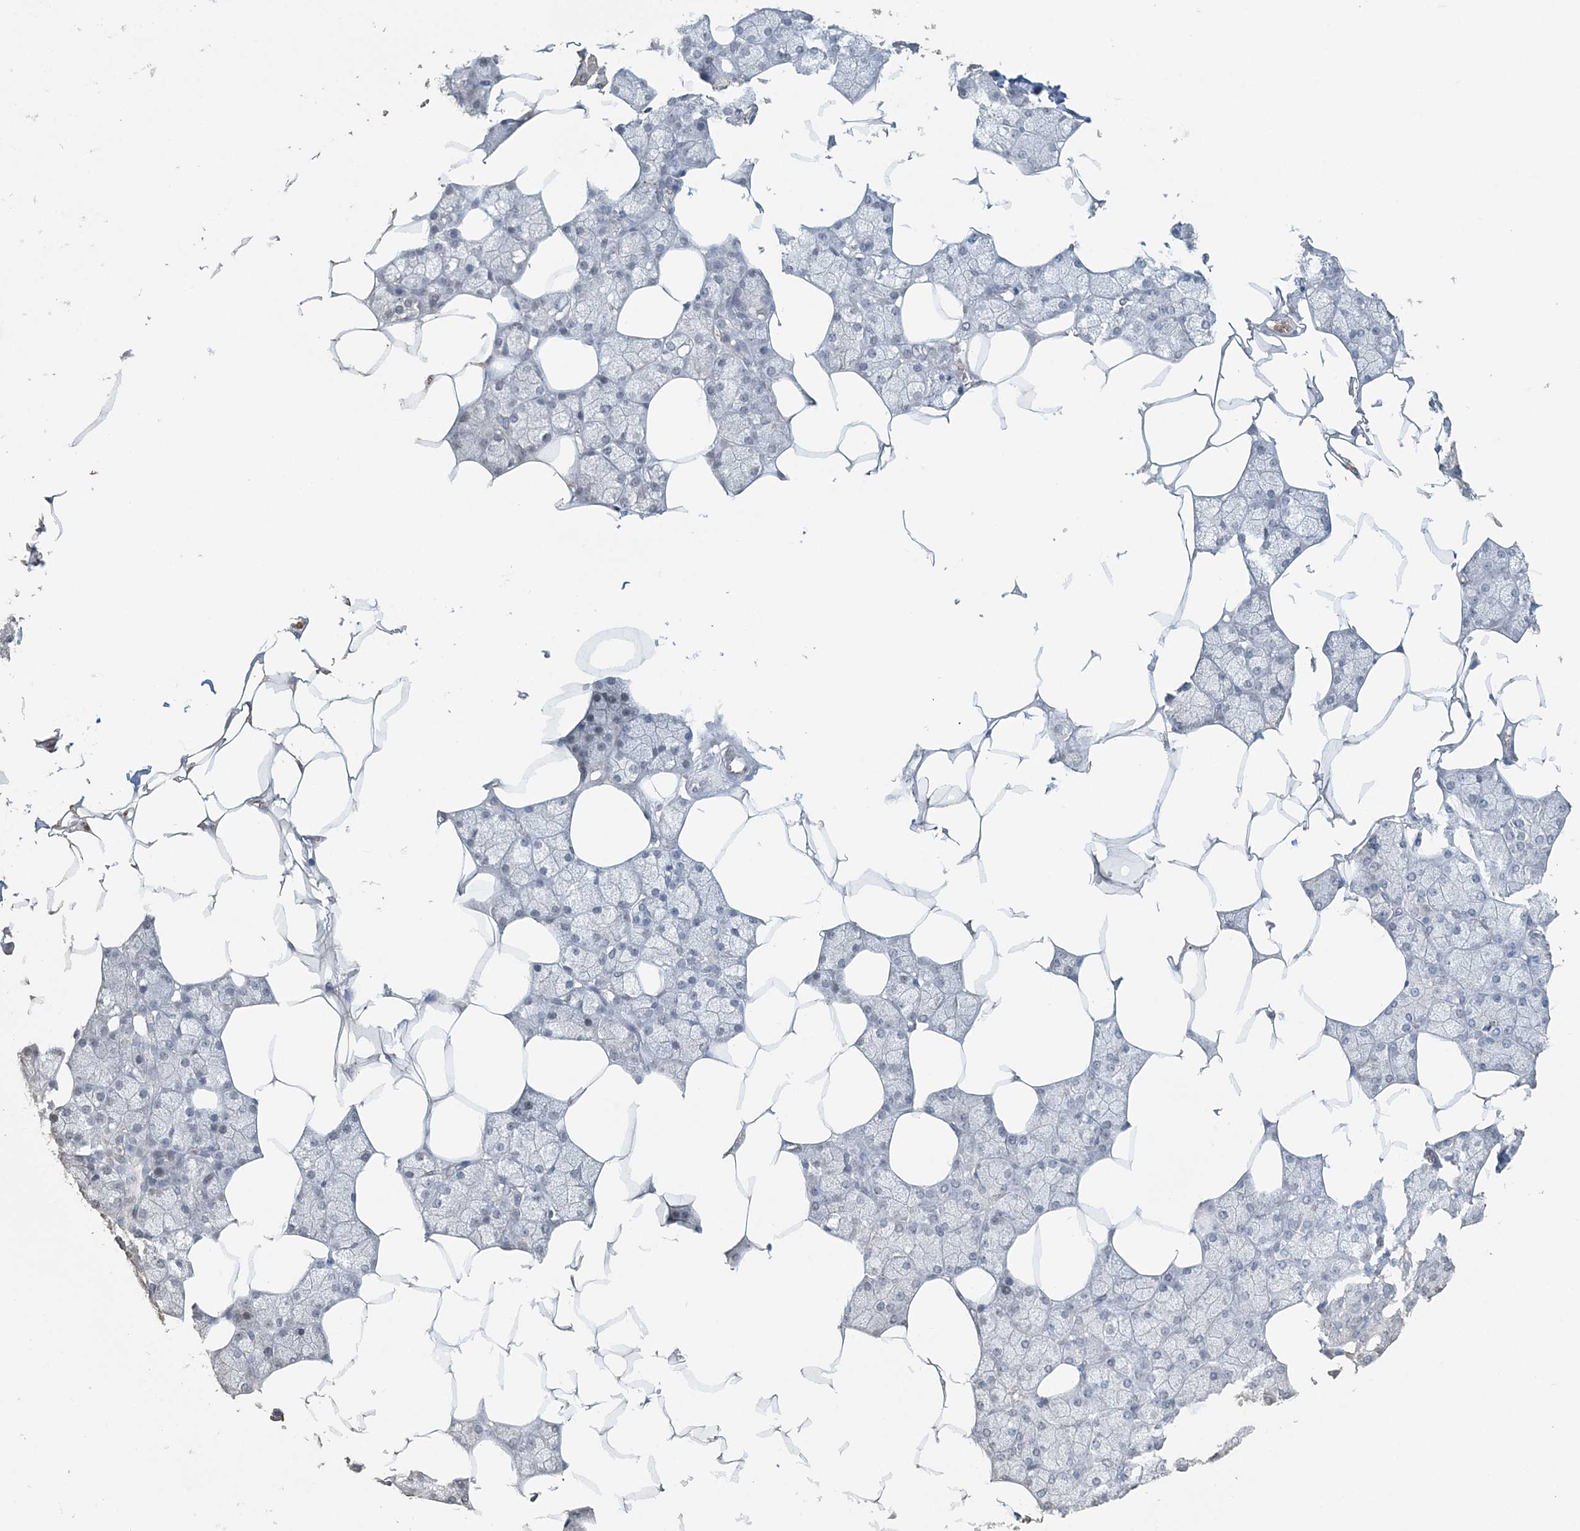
{"staining": {"intensity": "negative", "quantity": "none", "location": "none"}, "tissue": "salivary gland", "cell_type": "Glandular cells", "image_type": "normal", "snomed": [{"axis": "morphology", "description": "Normal tissue, NOS"}, {"axis": "topography", "description": "Salivary gland"}], "caption": "This is an immunohistochemistry (IHC) micrograph of unremarkable human salivary gland. There is no expression in glandular cells.", "gene": "FAM110A", "patient": {"sex": "male", "age": 62}}